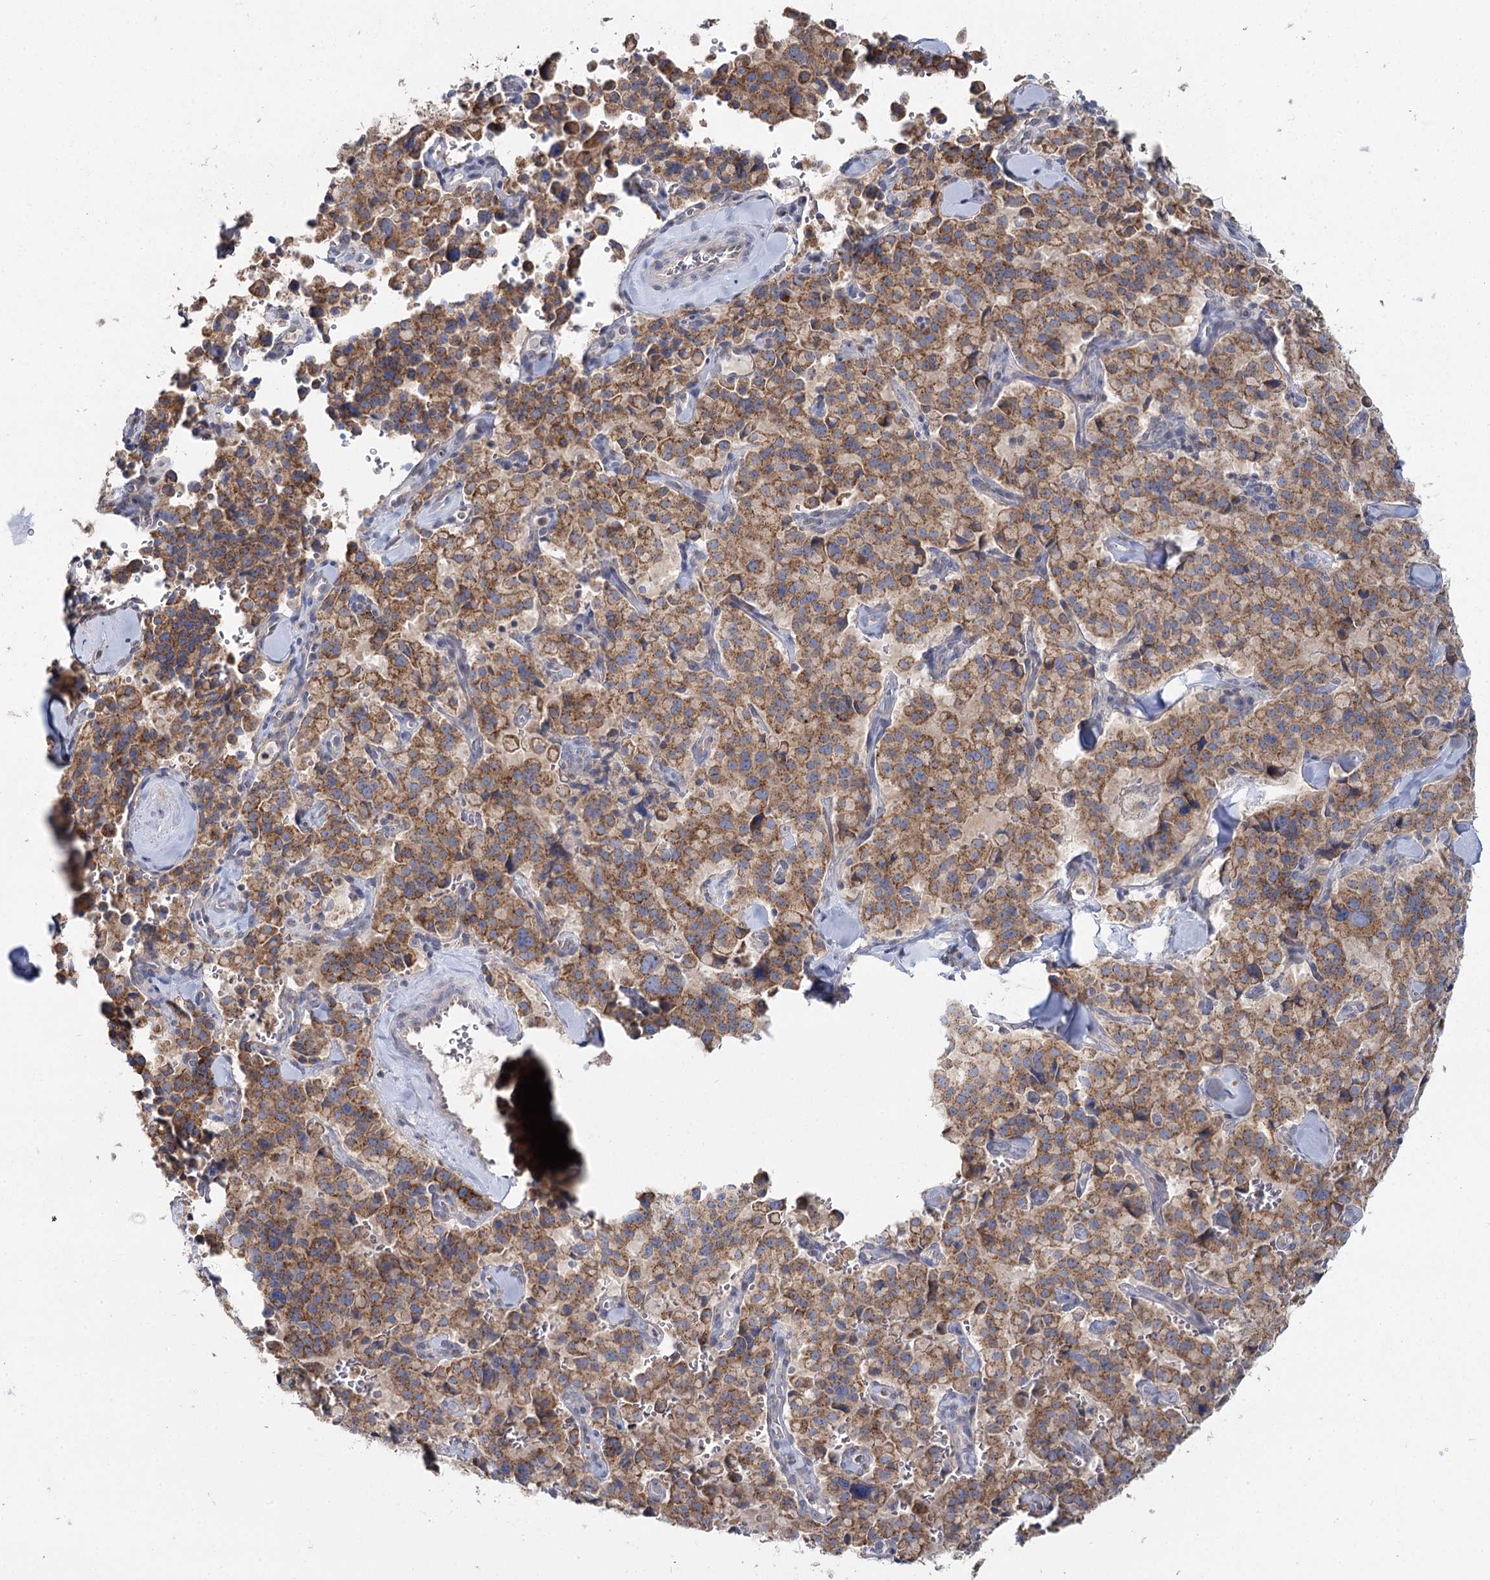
{"staining": {"intensity": "moderate", "quantity": ">75%", "location": "cytoplasmic/membranous"}, "tissue": "pancreatic cancer", "cell_type": "Tumor cells", "image_type": "cancer", "snomed": [{"axis": "morphology", "description": "Adenocarcinoma, NOS"}, {"axis": "topography", "description": "Pancreas"}], "caption": "Immunohistochemistry (IHC) staining of adenocarcinoma (pancreatic), which reveals medium levels of moderate cytoplasmic/membranous expression in about >75% of tumor cells indicating moderate cytoplasmic/membranous protein staining. The staining was performed using DAB (3,3'-diaminobenzidine) (brown) for protein detection and nuclei were counterstained in hematoxylin (blue).", "gene": "ACOX2", "patient": {"sex": "male", "age": 65}}